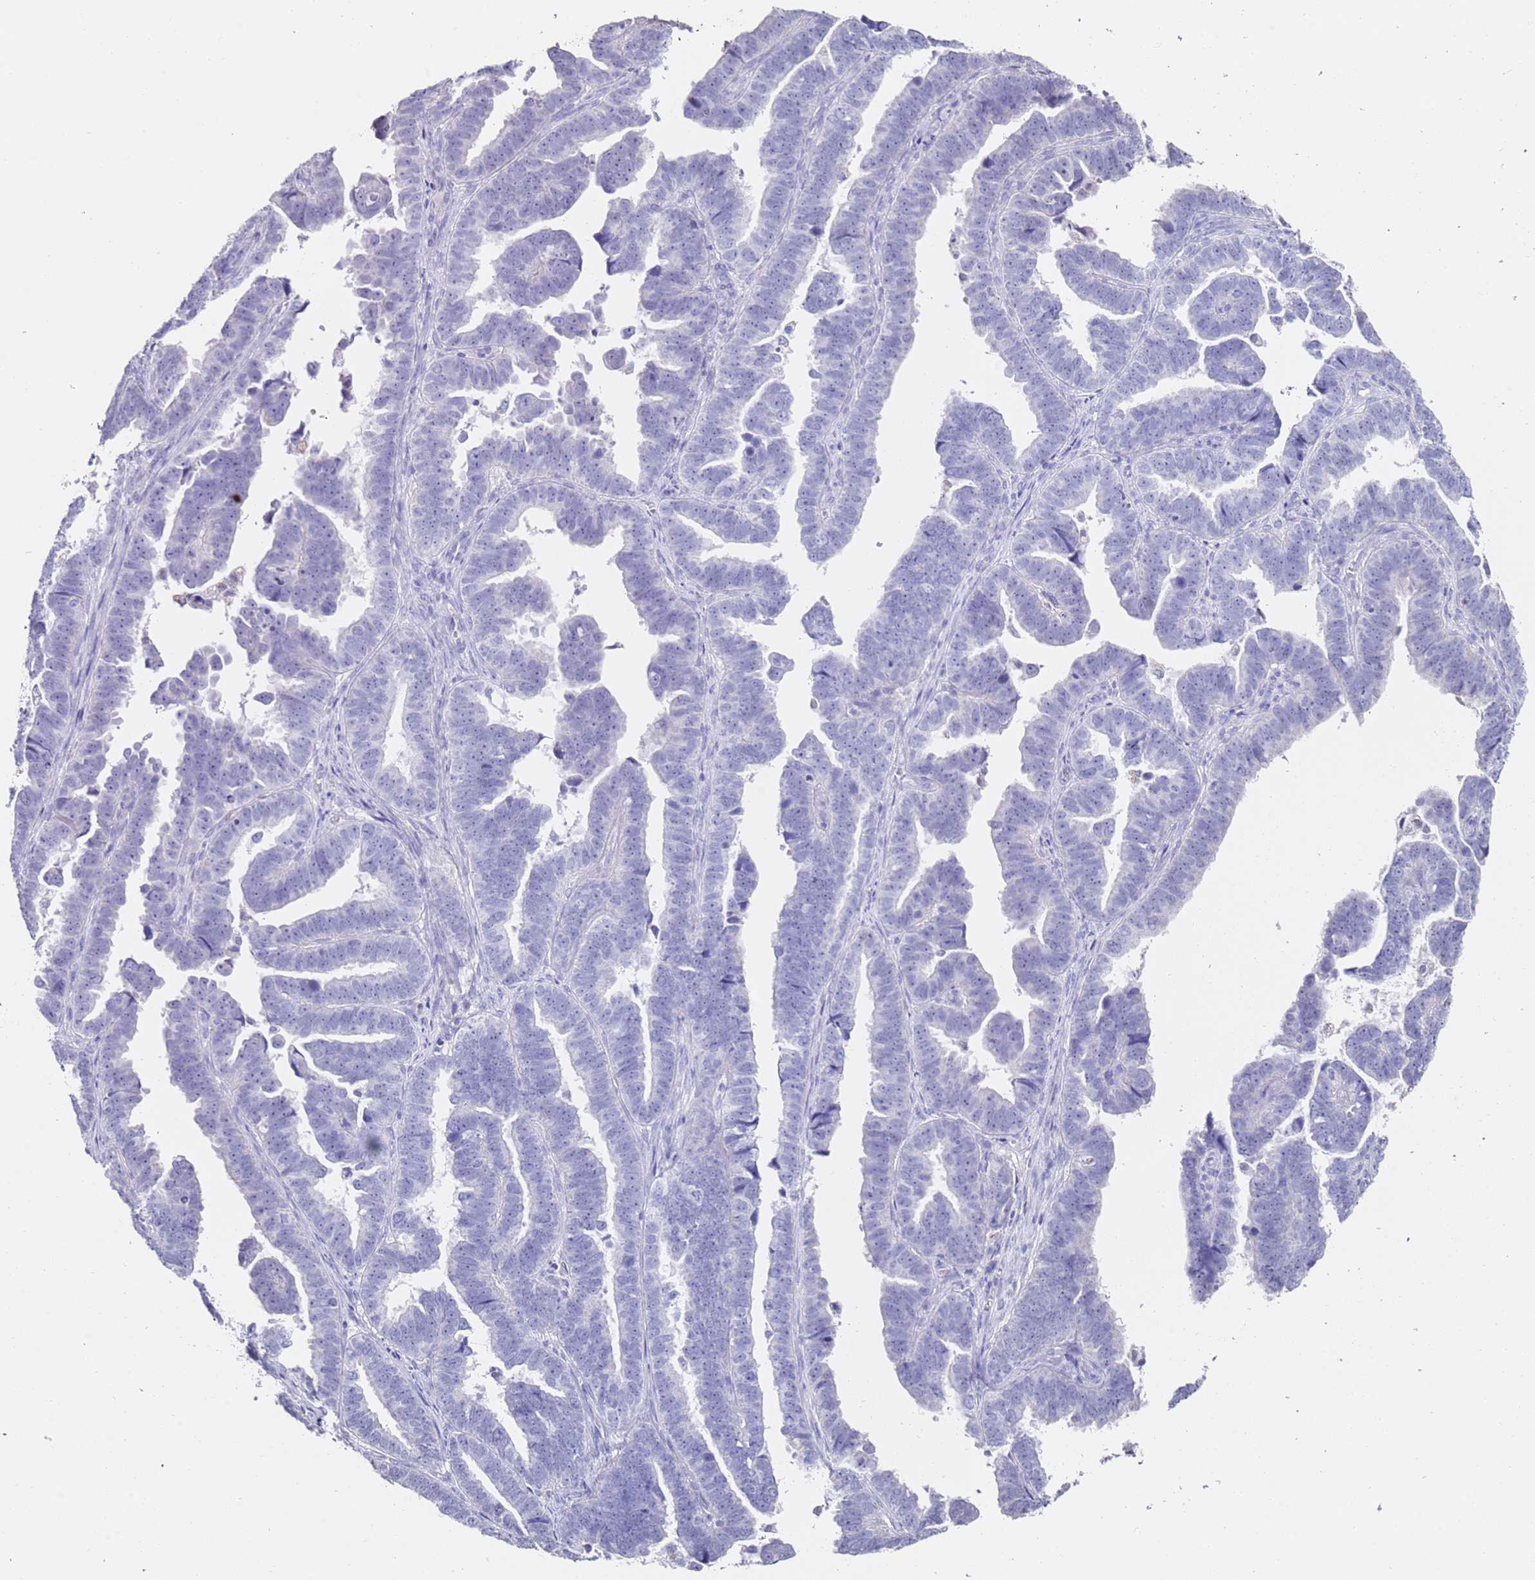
{"staining": {"intensity": "negative", "quantity": "none", "location": "none"}, "tissue": "endometrial cancer", "cell_type": "Tumor cells", "image_type": "cancer", "snomed": [{"axis": "morphology", "description": "Adenocarcinoma, NOS"}, {"axis": "topography", "description": "Endometrium"}], "caption": "Immunohistochemical staining of human endometrial cancer (adenocarcinoma) demonstrates no significant staining in tumor cells. The staining was performed using DAB to visualize the protein expression in brown, while the nuclei were stained in blue with hematoxylin (Magnification: 20x).", "gene": "PTBP2", "patient": {"sex": "female", "age": 75}}